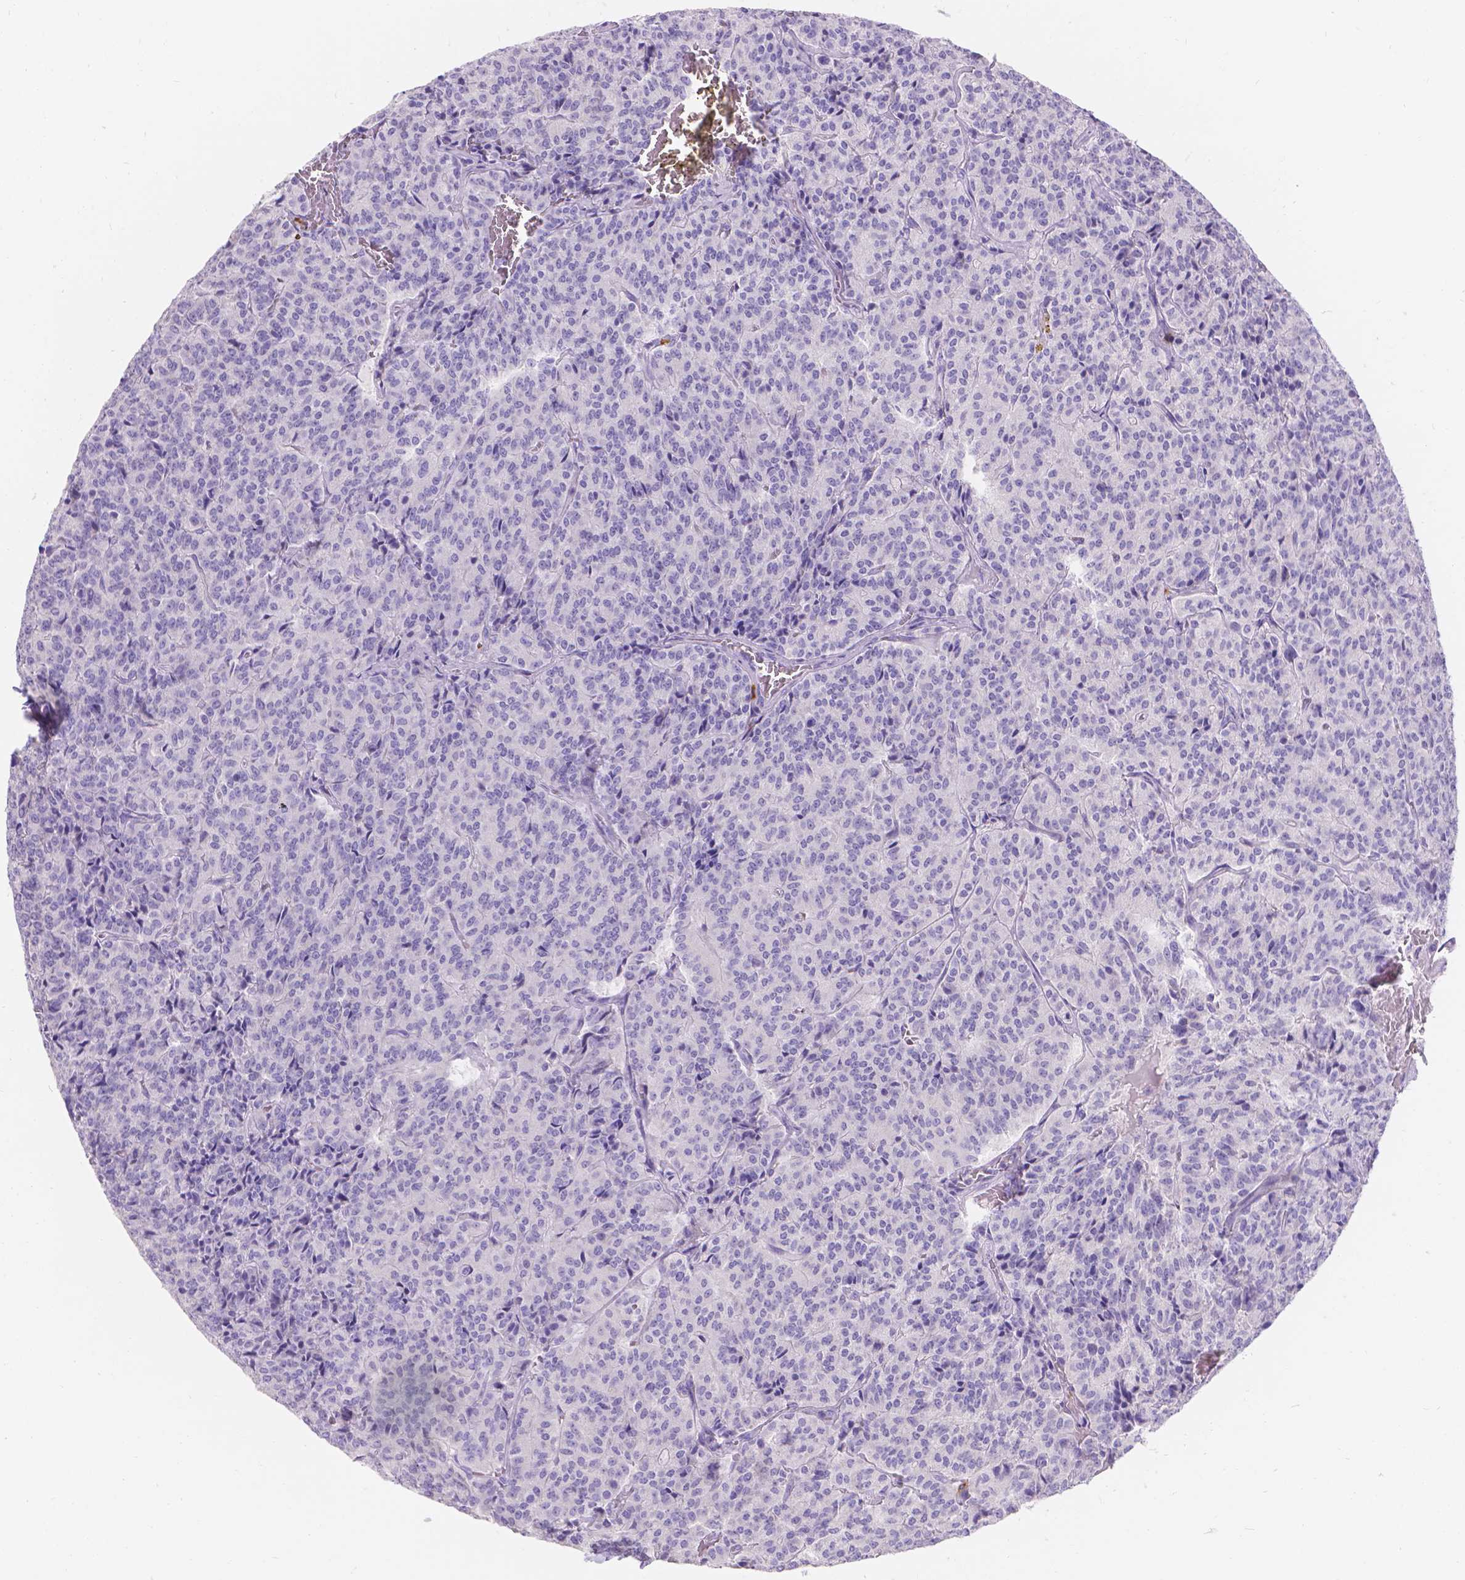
{"staining": {"intensity": "negative", "quantity": "none", "location": "none"}, "tissue": "carcinoid", "cell_type": "Tumor cells", "image_type": "cancer", "snomed": [{"axis": "morphology", "description": "Carcinoid, malignant, NOS"}, {"axis": "topography", "description": "Lung"}], "caption": "DAB (3,3'-diaminobenzidine) immunohistochemical staining of malignant carcinoid shows no significant staining in tumor cells.", "gene": "GNRHR", "patient": {"sex": "male", "age": 70}}